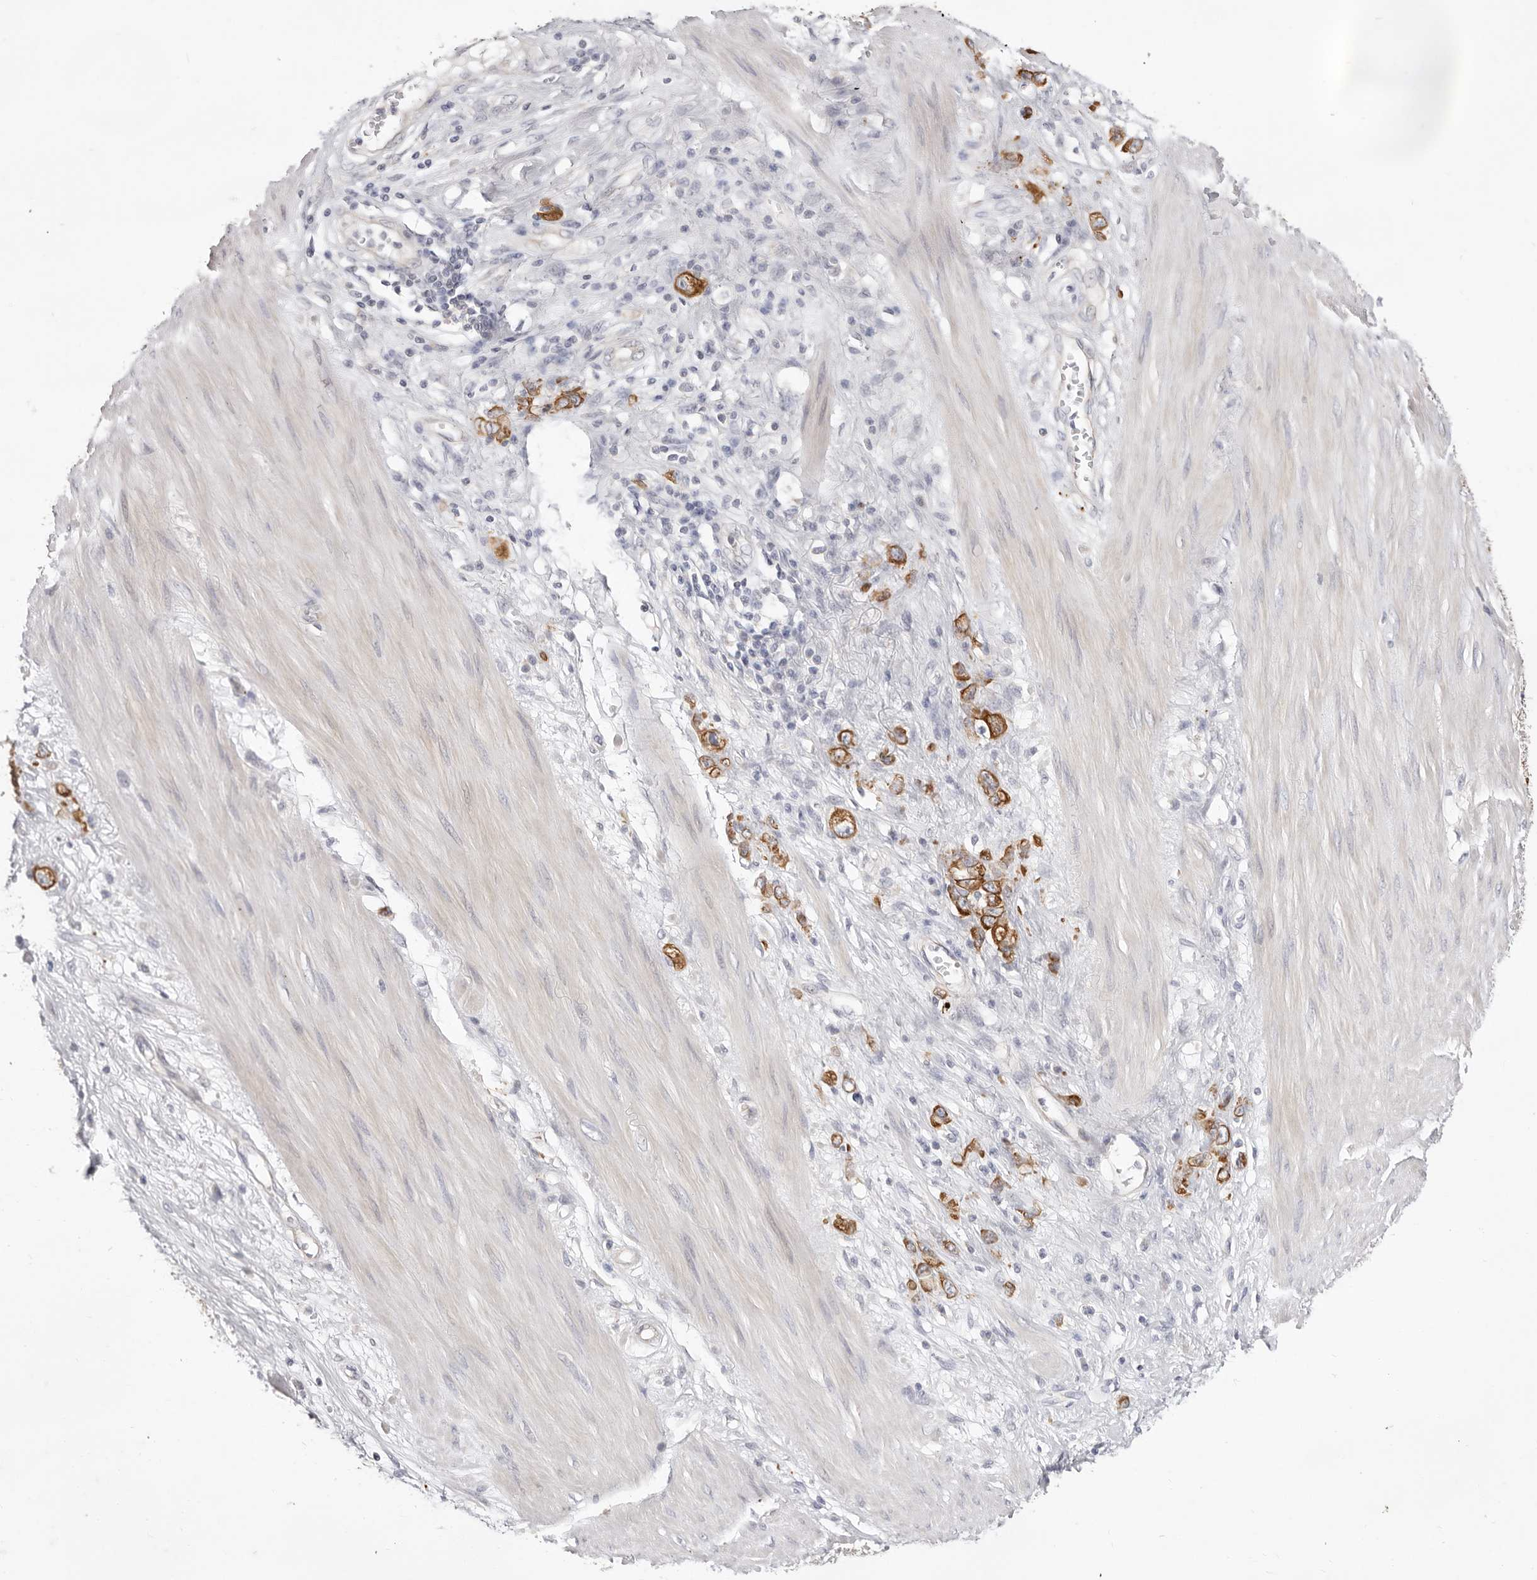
{"staining": {"intensity": "strong", "quantity": ">75%", "location": "cytoplasmic/membranous"}, "tissue": "stomach cancer", "cell_type": "Tumor cells", "image_type": "cancer", "snomed": [{"axis": "morphology", "description": "Adenocarcinoma, NOS"}, {"axis": "topography", "description": "Stomach"}], "caption": "IHC of human stomach adenocarcinoma shows high levels of strong cytoplasmic/membranous positivity in about >75% of tumor cells.", "gene": "USH1C", "patient": {"sex": "female", "age": 76}}